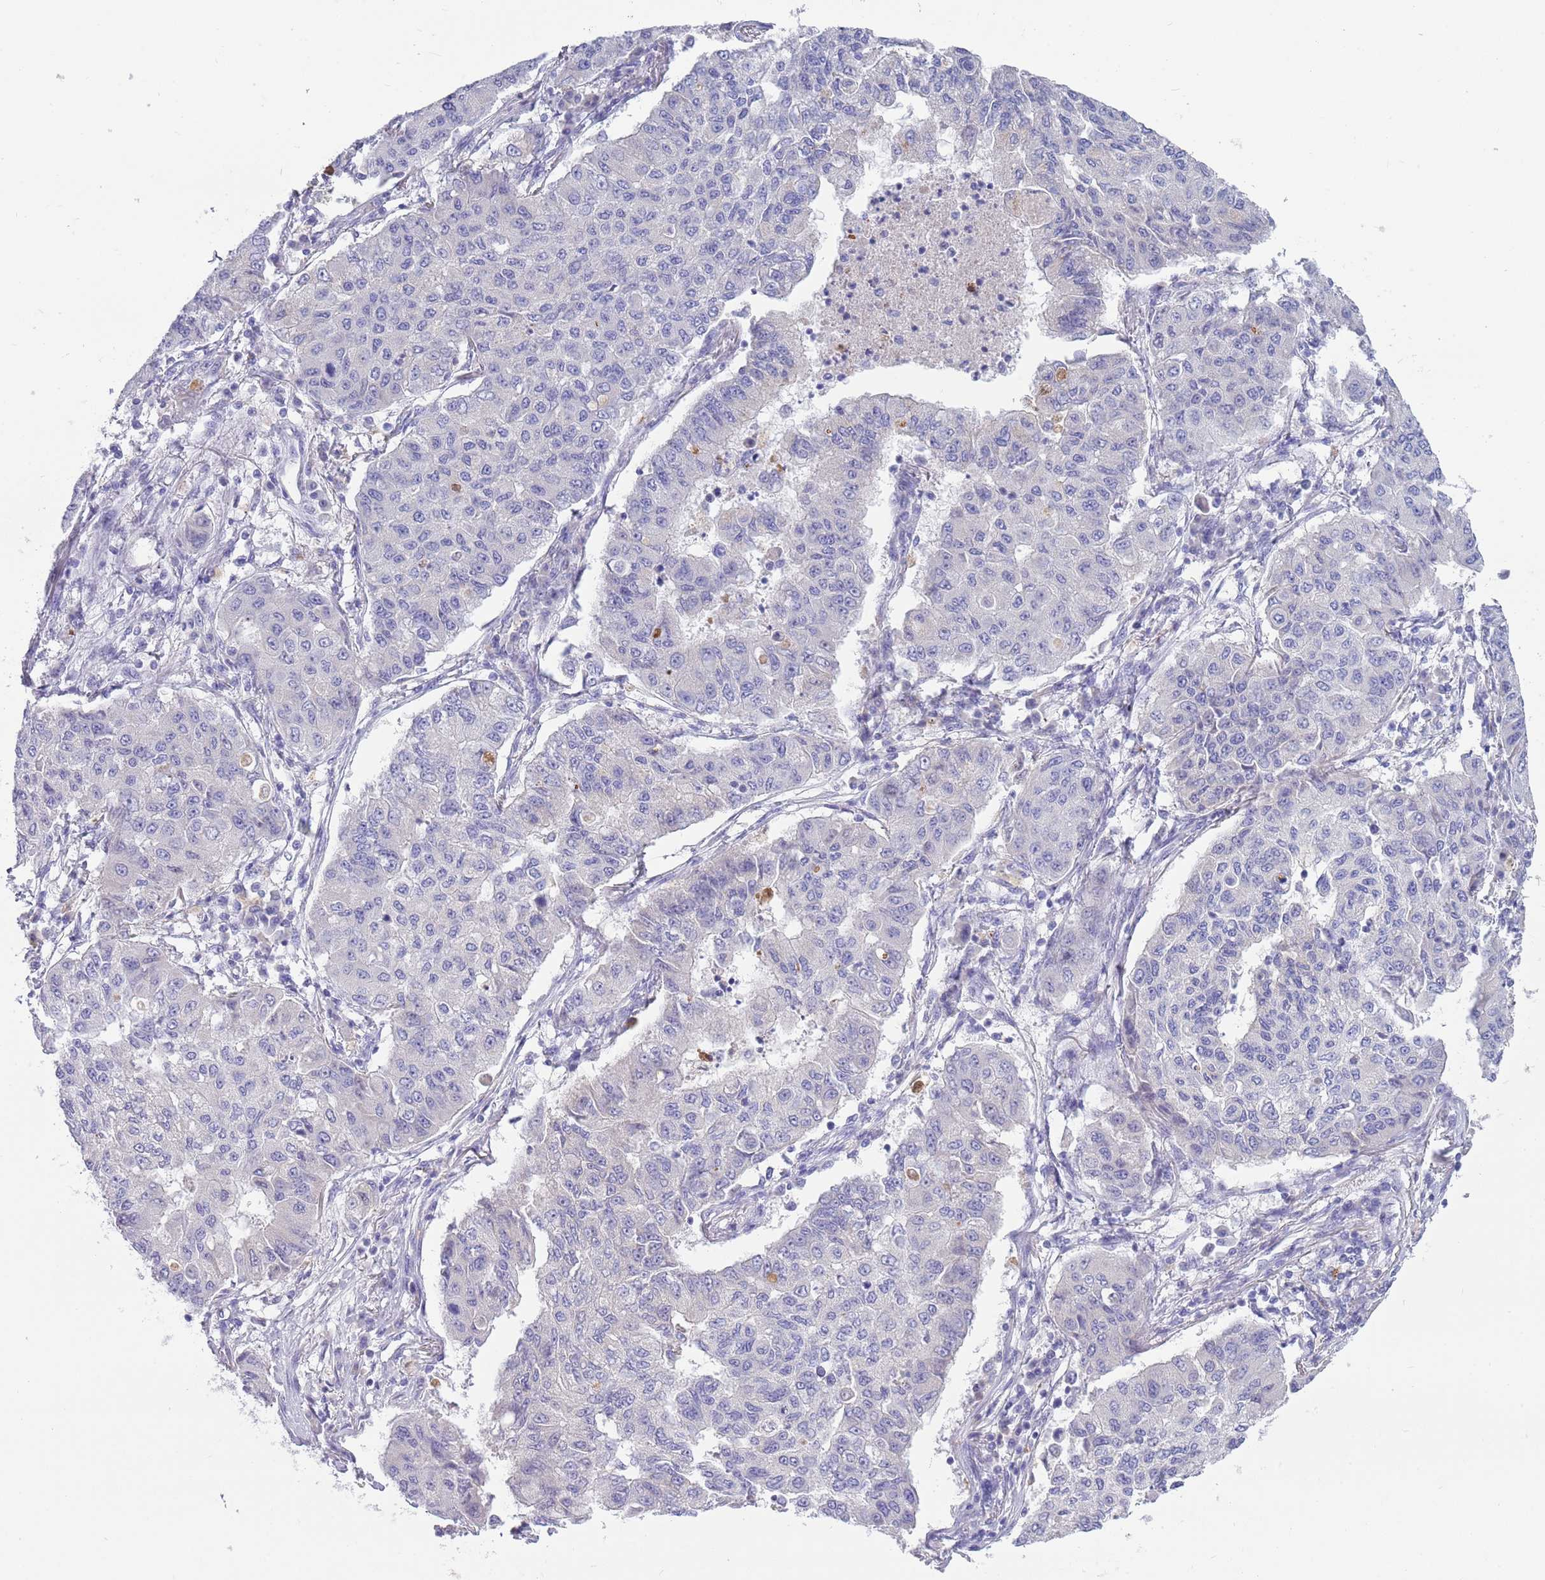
{"staining": {"intensity": "negative", "quantity": "none", "location": "none"}, "tissue": "lung cancer", "cell_type": "Tumor cells", "image_type": "cancer", "snomed": [{"axis": "morphology", "description": "Squamous cell carcinoma, NOS"}, {"axis": "topography", "description": "Lung"}], "caption": "Squamous cell carcinoma (lung) was stained to show a protein in brown. There is no significant staining in tumor cells.", "gene": "DDHD1", "patient": {"sex": "male", "age": 74}}